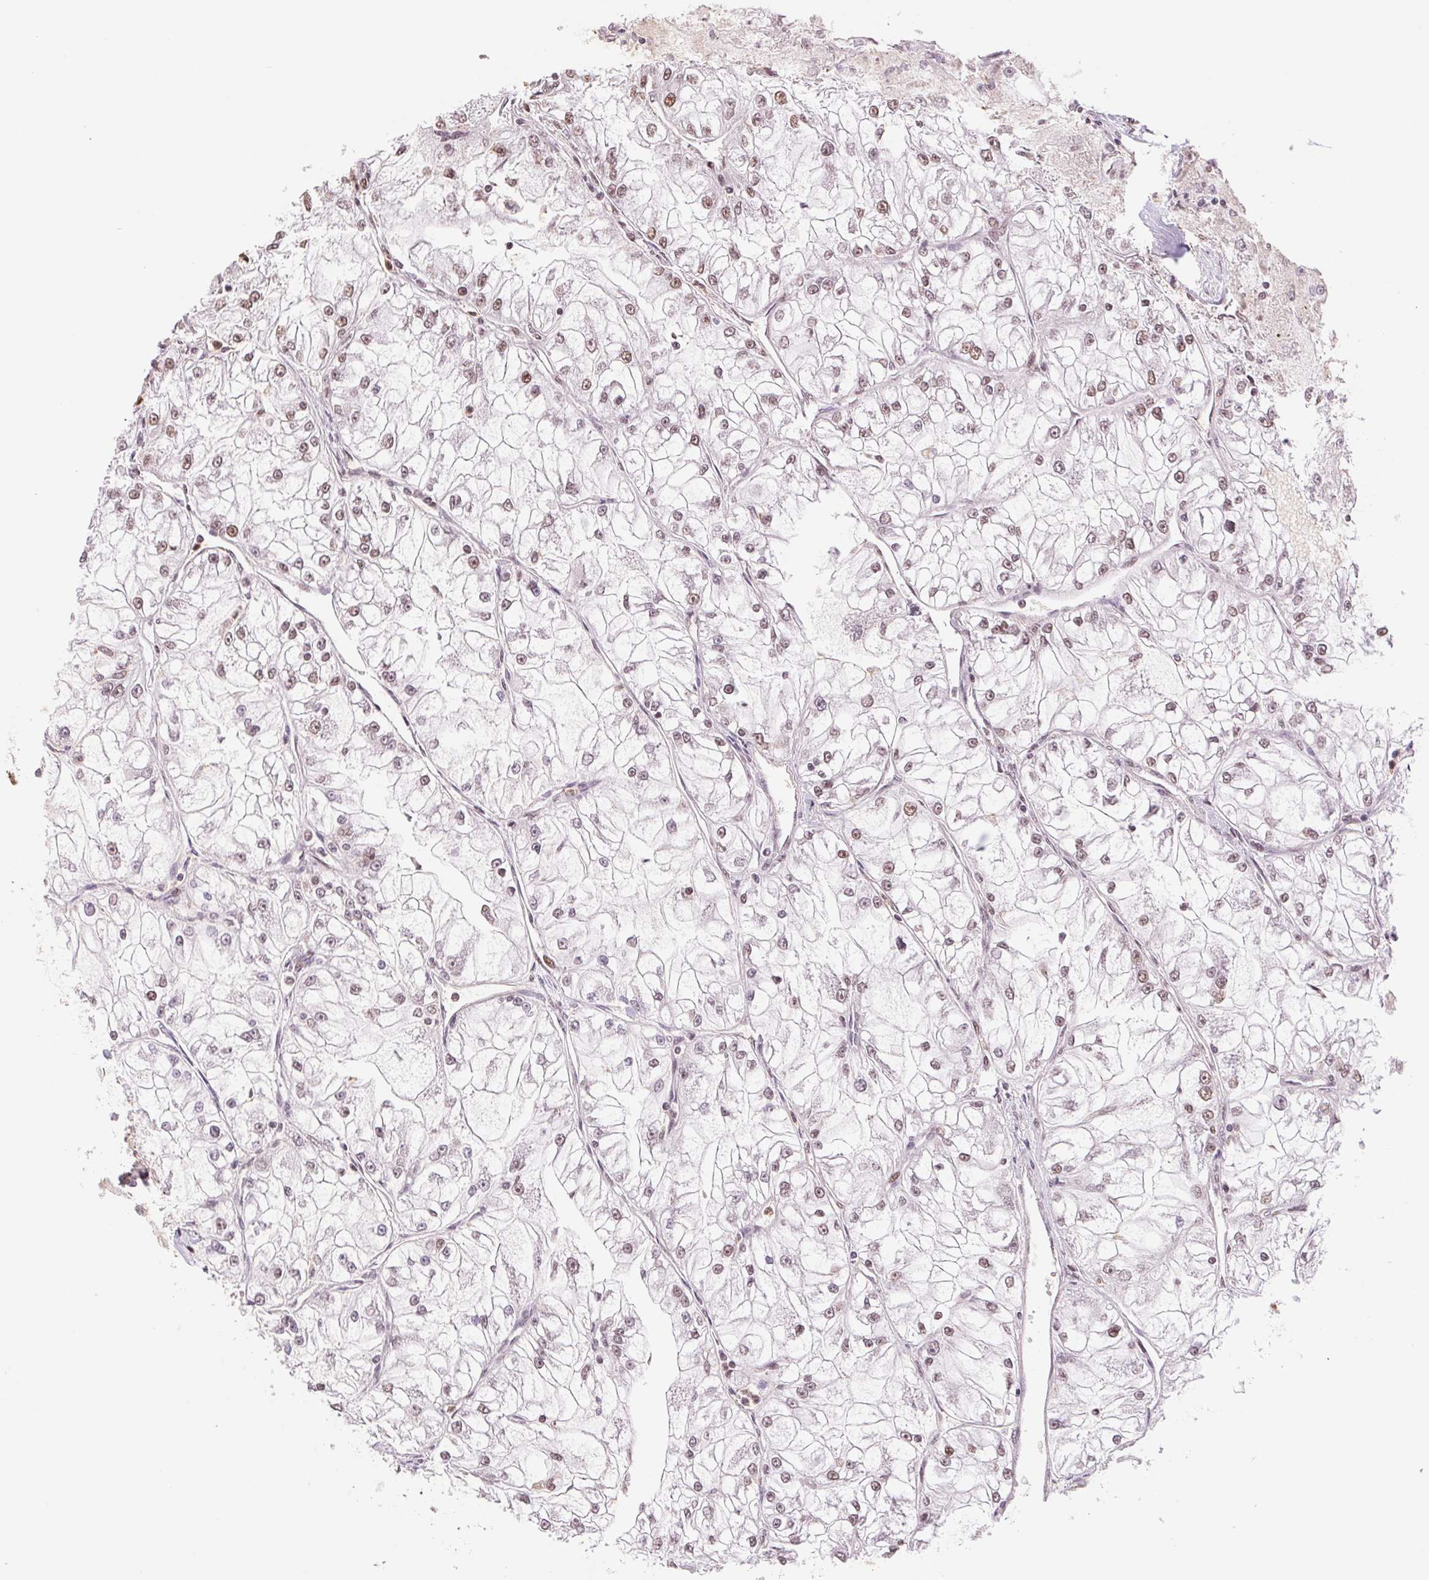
{"staining": {"intensity": "weak", "quantity": "25%-75%", "location": "nuclear"}, "tissue": "renal cancer", "cell_type": "Tumor cells", "image_type": "cancer", "snomed": [{"axis": "morphology", "description": "Adenocarcinoma, NOS"}, {"axis": "topography", "description": "Kidney"}], "caption": "Immunohistochemical staining of human renal cancer exhibits weak nuclear protein staining in approximately 25%-75% of tumor cells.", "gene": "SREK1", "patient": {"sex": "female", "age": 72}}